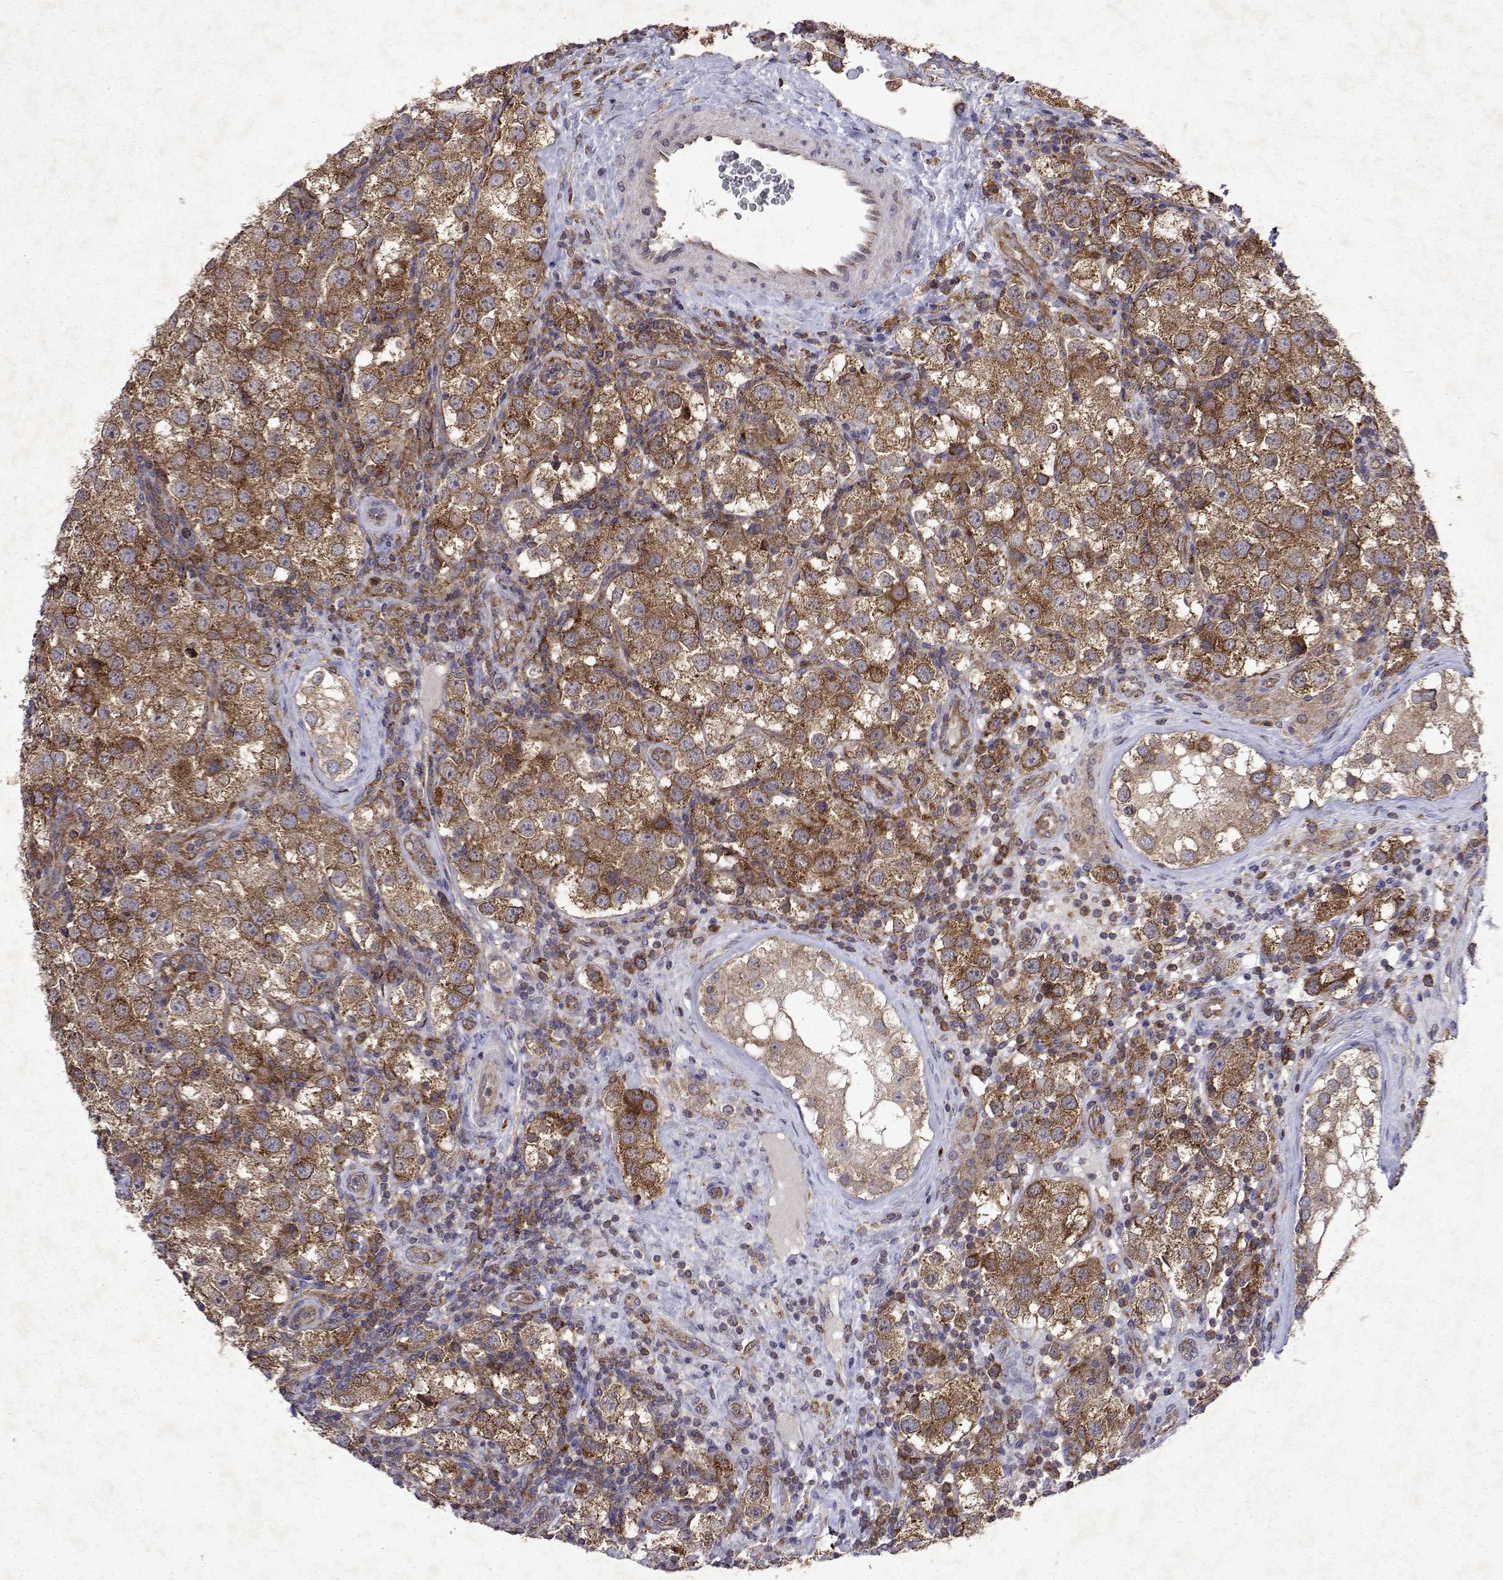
{"staining": {"intensity": "moderate", "quantity": ">75%", "location": "cytoplasmic/membranous"}, "tissue": "testis cancer", "cell_type": "Tumor cells", "image_type": "cancer", "snomed": [{"axis": "morphology", "description": "Seminoma, NOS"}, {"axis": "topography", "description": "Testis"}], "caption": "DAB (3,3'-diaminobenzidine) immunohistochemical staining of testis seminoma reveals moderate cytoplasmic/membranous protein positivity in approximately >75% of tumor cells.", "gene": "TARBP2", "patient": {"sex": "male", "age": 37}}